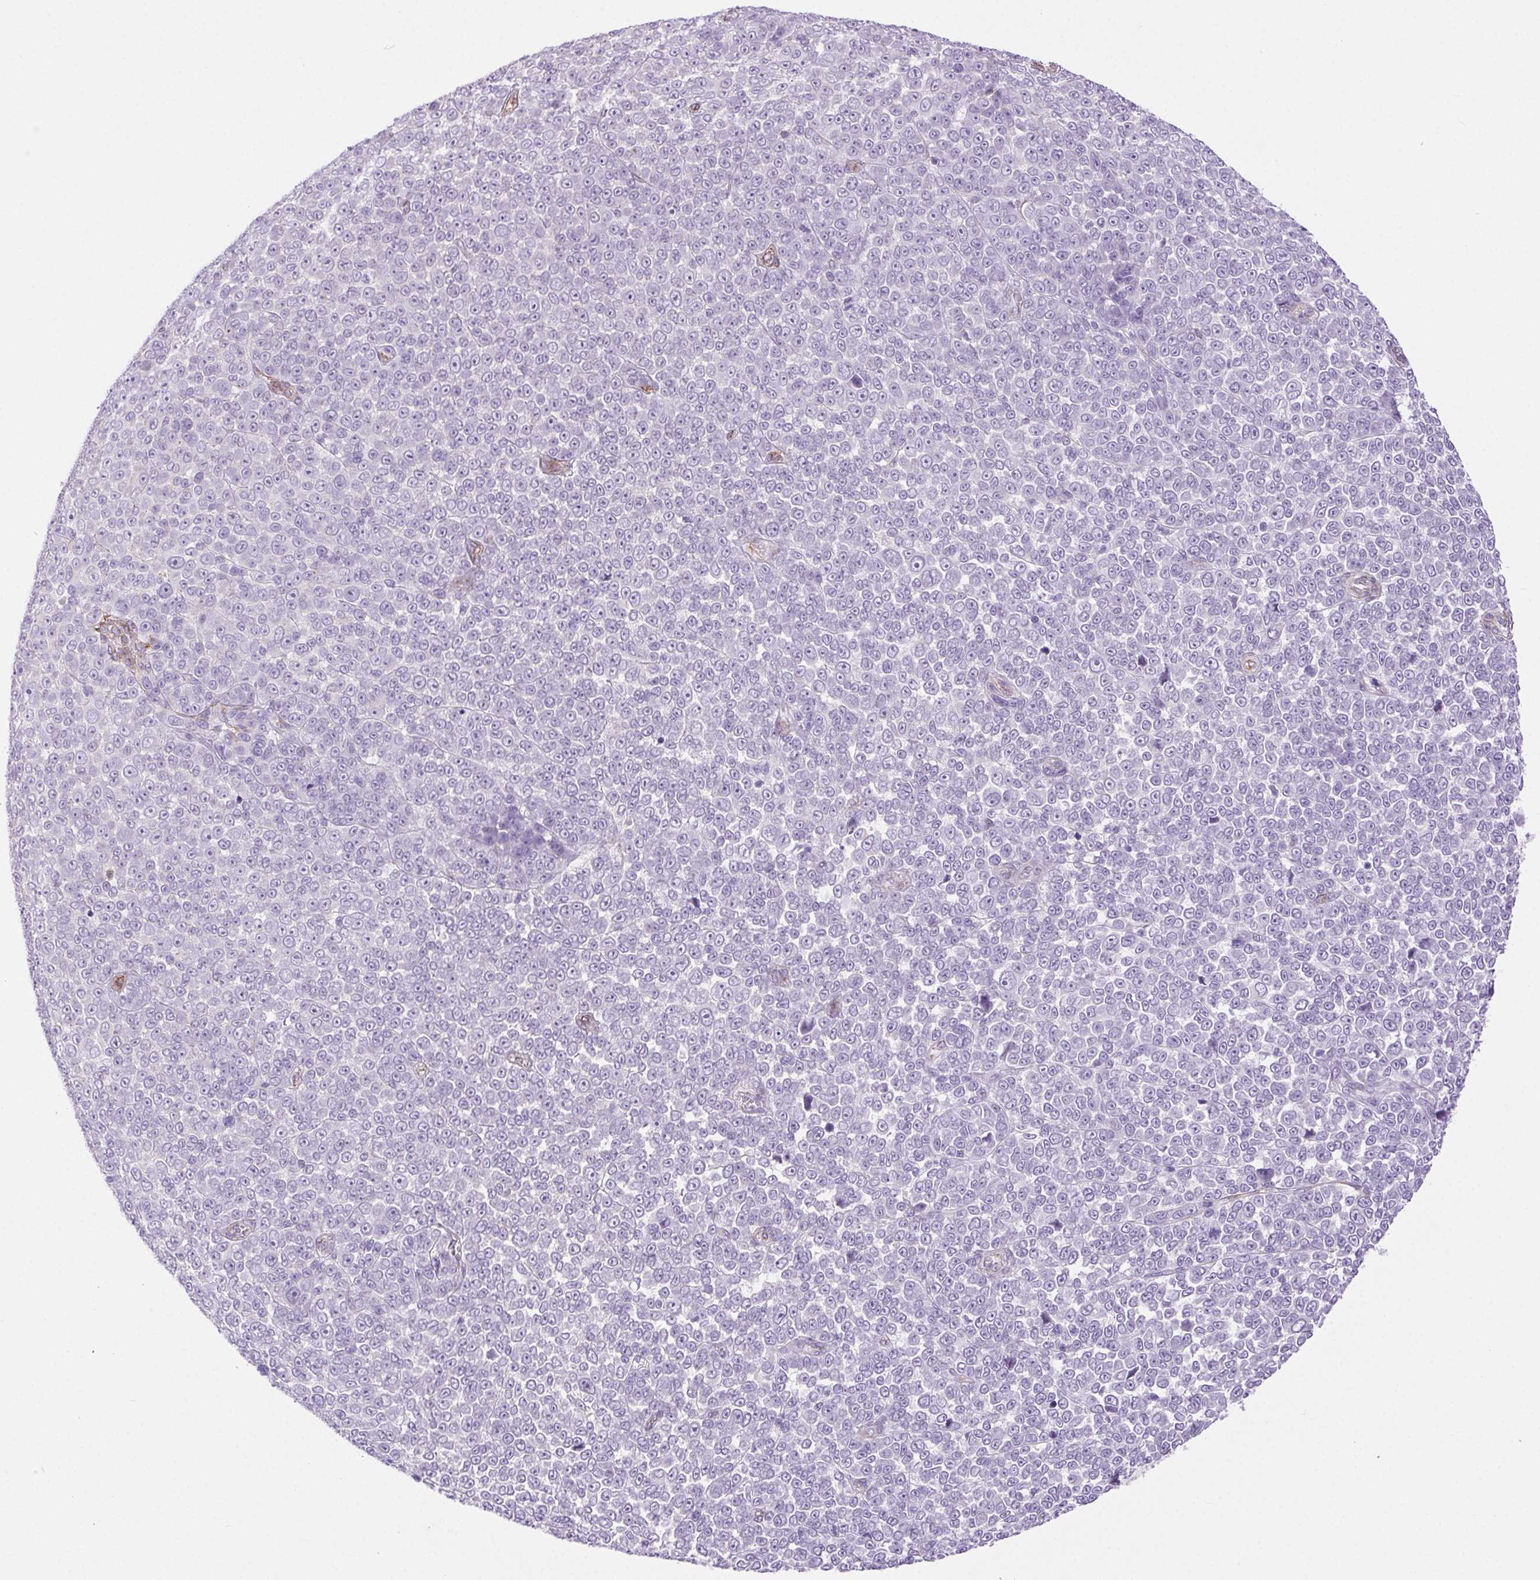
{"staining": {"intensity": "negative", "quantity": "none", "location": "none"}, "tissue": "melanoma", "cell_type": "Tumor cells", "image_type": "cancer", "snomed": [{"axis": "morphology", "description": "Malignant melanoma, NOS"}, {"axis": "topography", "description": "Skin"}], "caption": "There is no significant expression in tumor cells of malignant melanoma. (DAB immunohistochemistry (IHC), high magnification).", "gene": "SHCBP1L", "patient": {"sex": "female", "age": 95}}